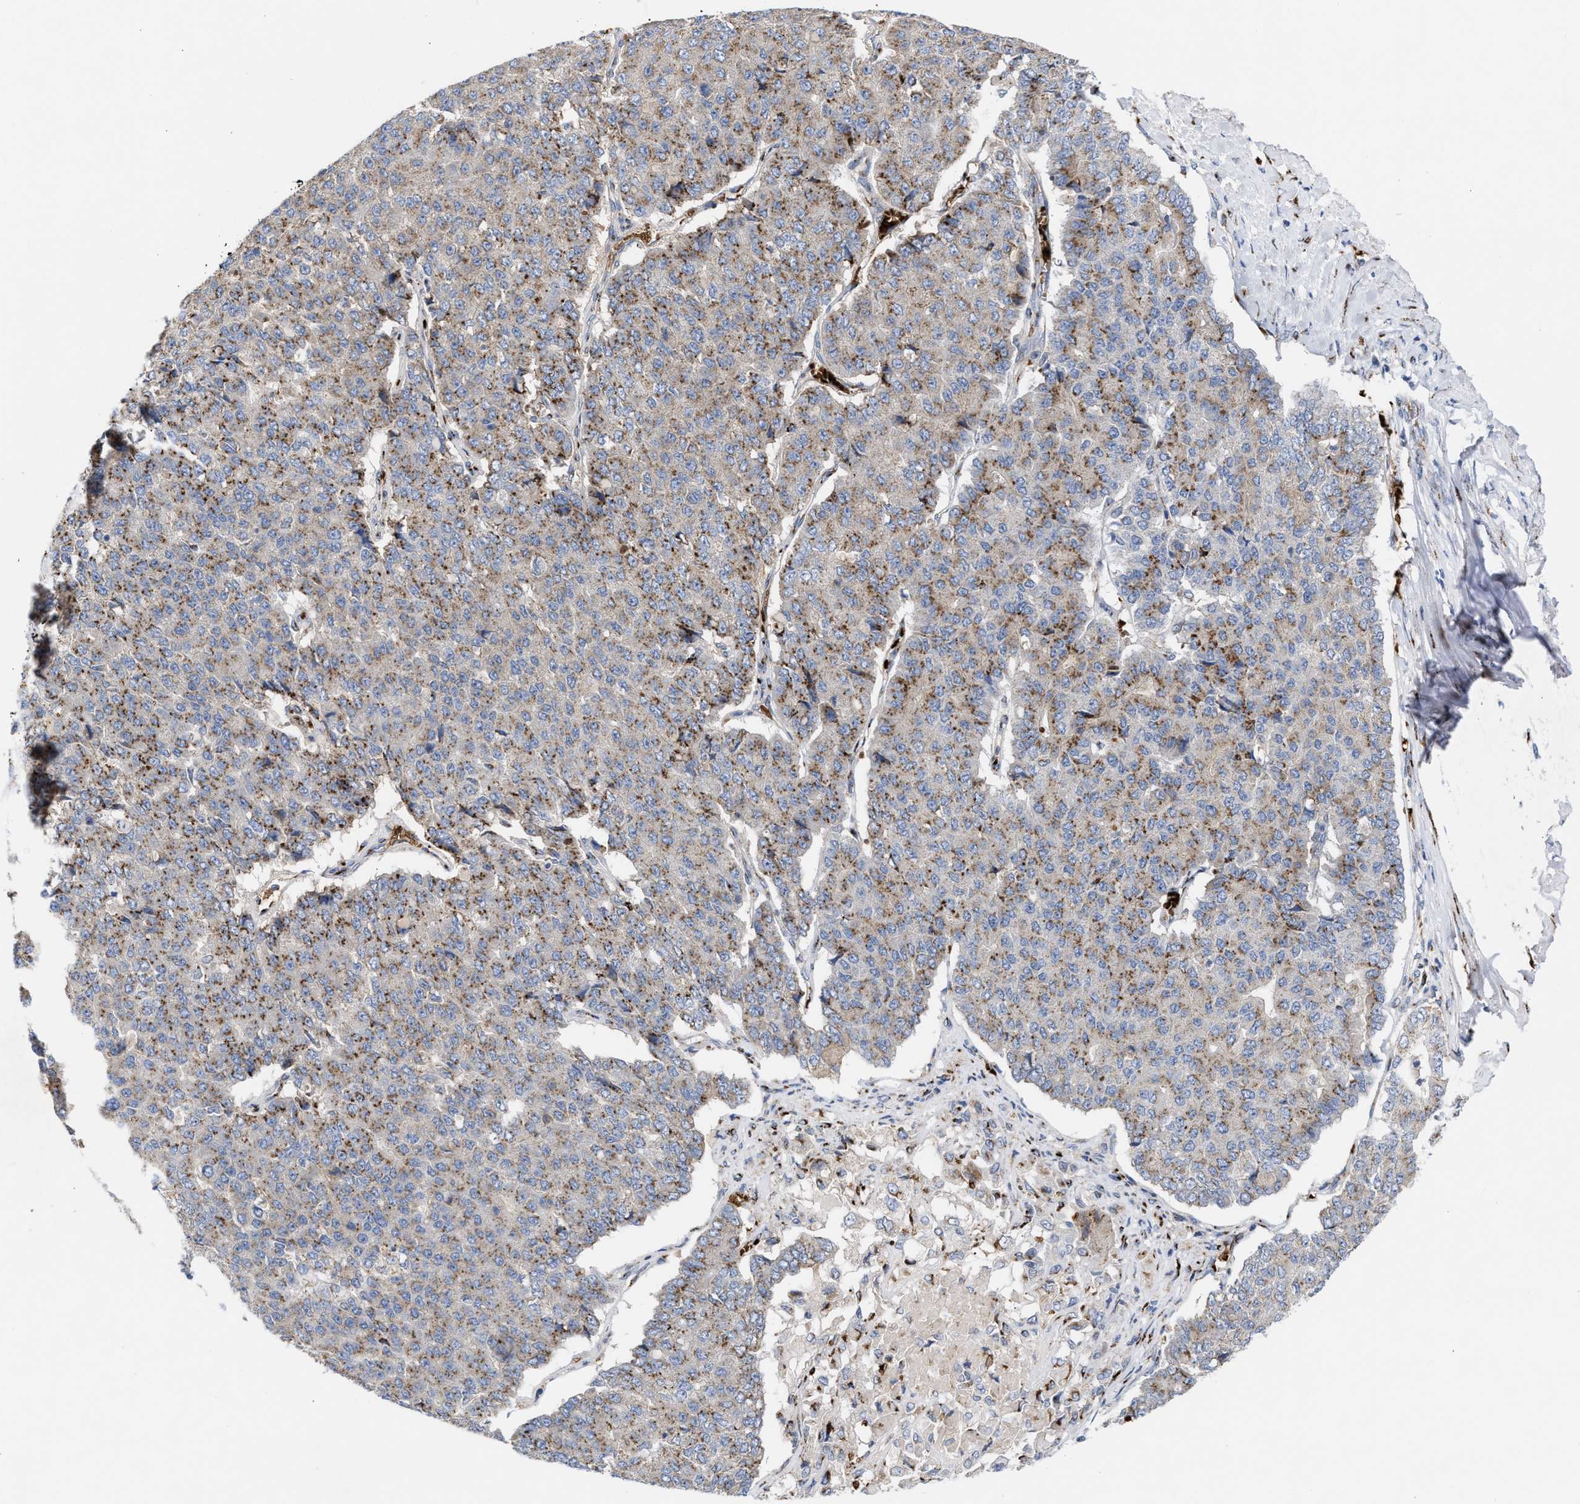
{"staining": {"intensity": "moderate", "quantity": ">75%", "location": "cytoplasmic/membranous"}, "tissue": "pancreatic cancer", "cell_type": "Tumor cells", "image_type": "cancer", "snomed": [{"axis": "morphology", "description": "Adenocarcinoma, NOS"}, {"axis": "topography", "description": "Pancreas"}], "caption": "The histopathology image reveals a brown stain indicating the presence of a protein in the cytoplasmic/membranous of tumor cells in pancreatic cancer.", "gene": "CCL2", "patient": {"sex": "male", "age": 50}}